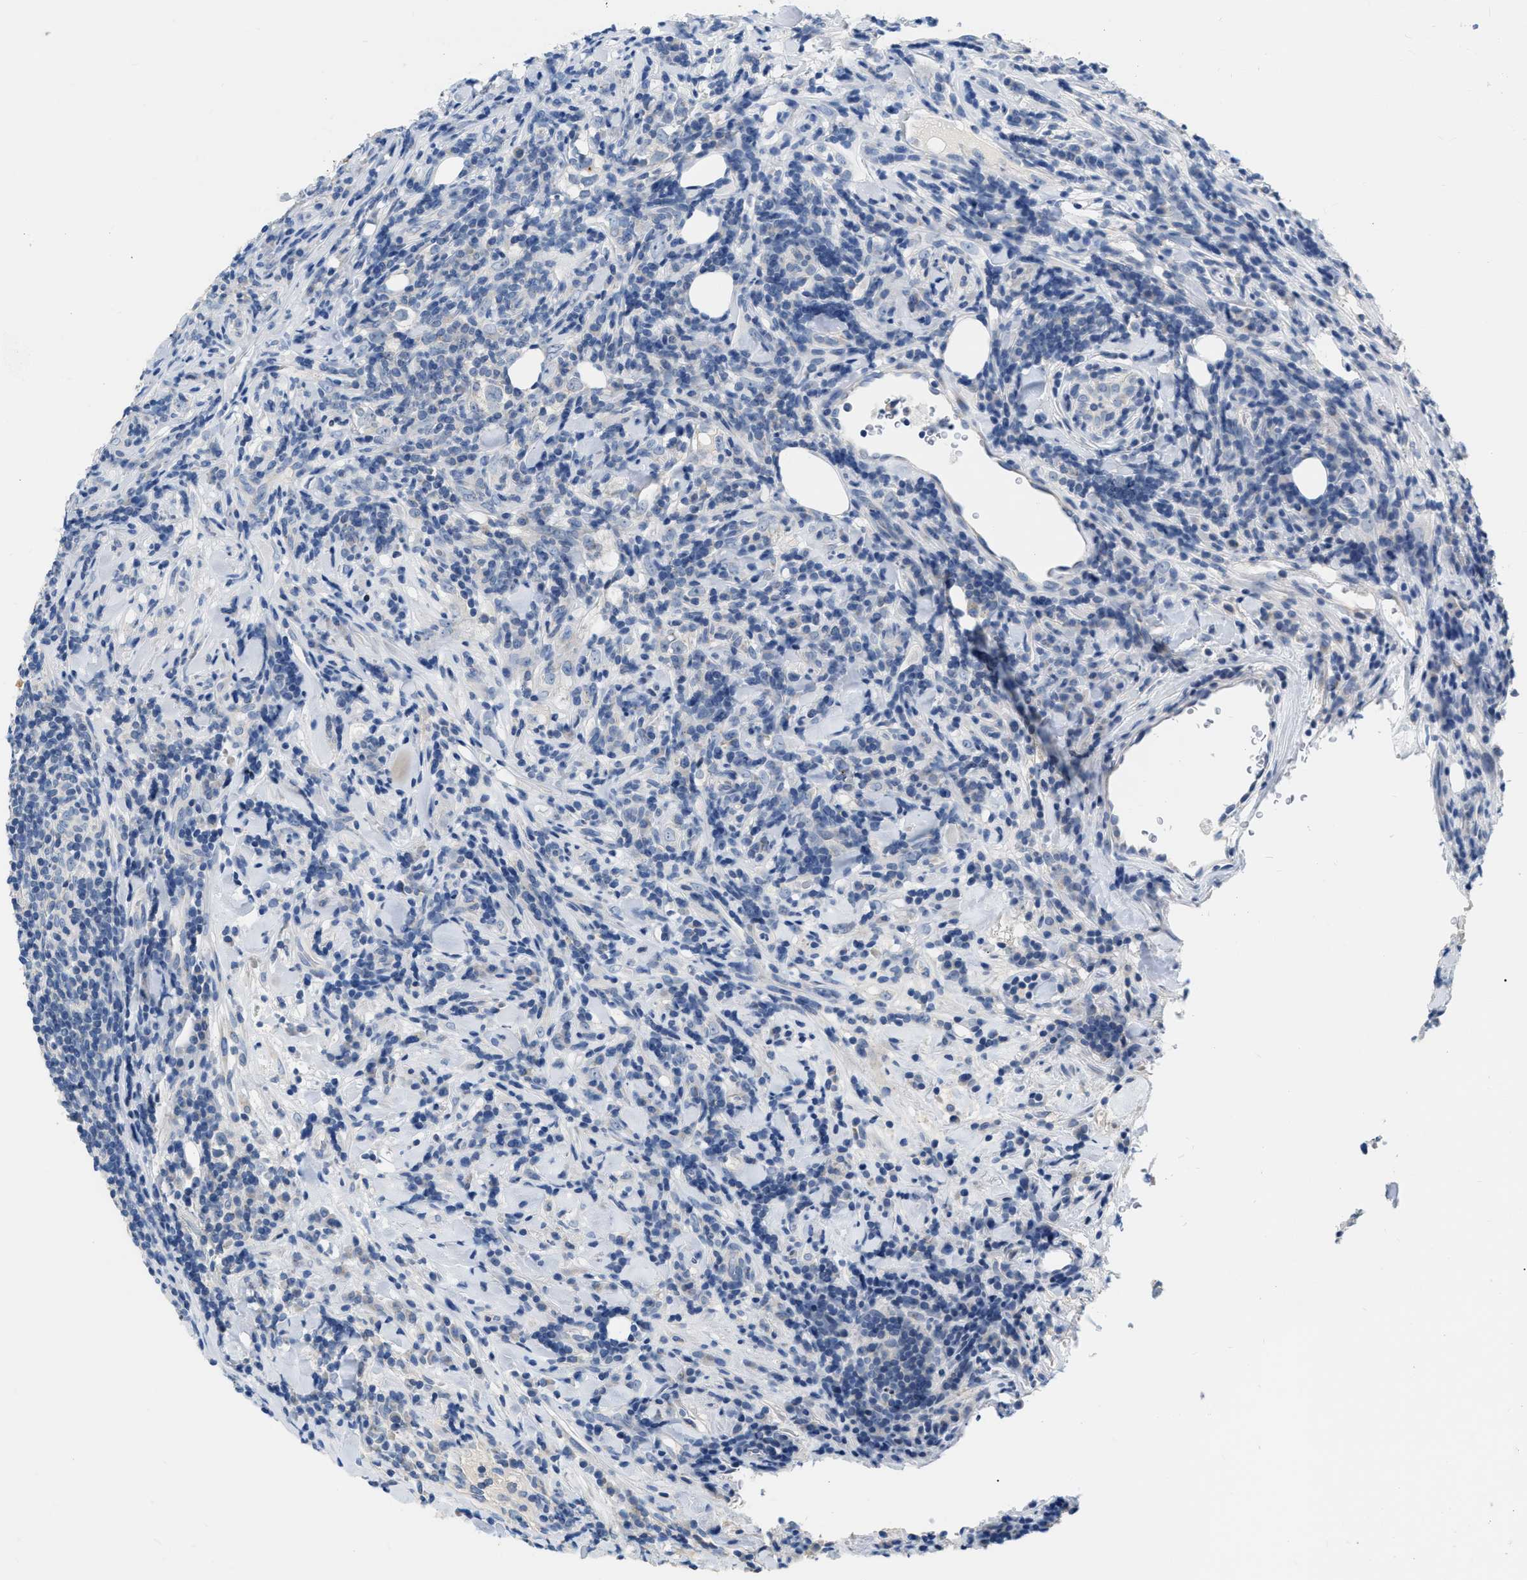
{"staining": {"intensity": "negative", "quantity": "none", "location": "none"}, "tissue": "testis cancer", "cell_type": "Tumor cells", "image_type": "cancer", "snomed": [{"axis": "morphology", "description": "Seminoma, NOS"}, {"axis": "morphology", "description": "Carcinoma, Embryonal, NOS"}, {"axis": "topography", "description": "Testis"}], "caption": "Protein analysis of embryonal carcinoma (testis) reveals no significant staining in tumor cells. (Stains: DAB IHC with hematoxylin counter stain, Microscopy: brightfield microscopy at high magnification).", "gene": "DDX56", "patient": {"sex": "male", "age": 36}}